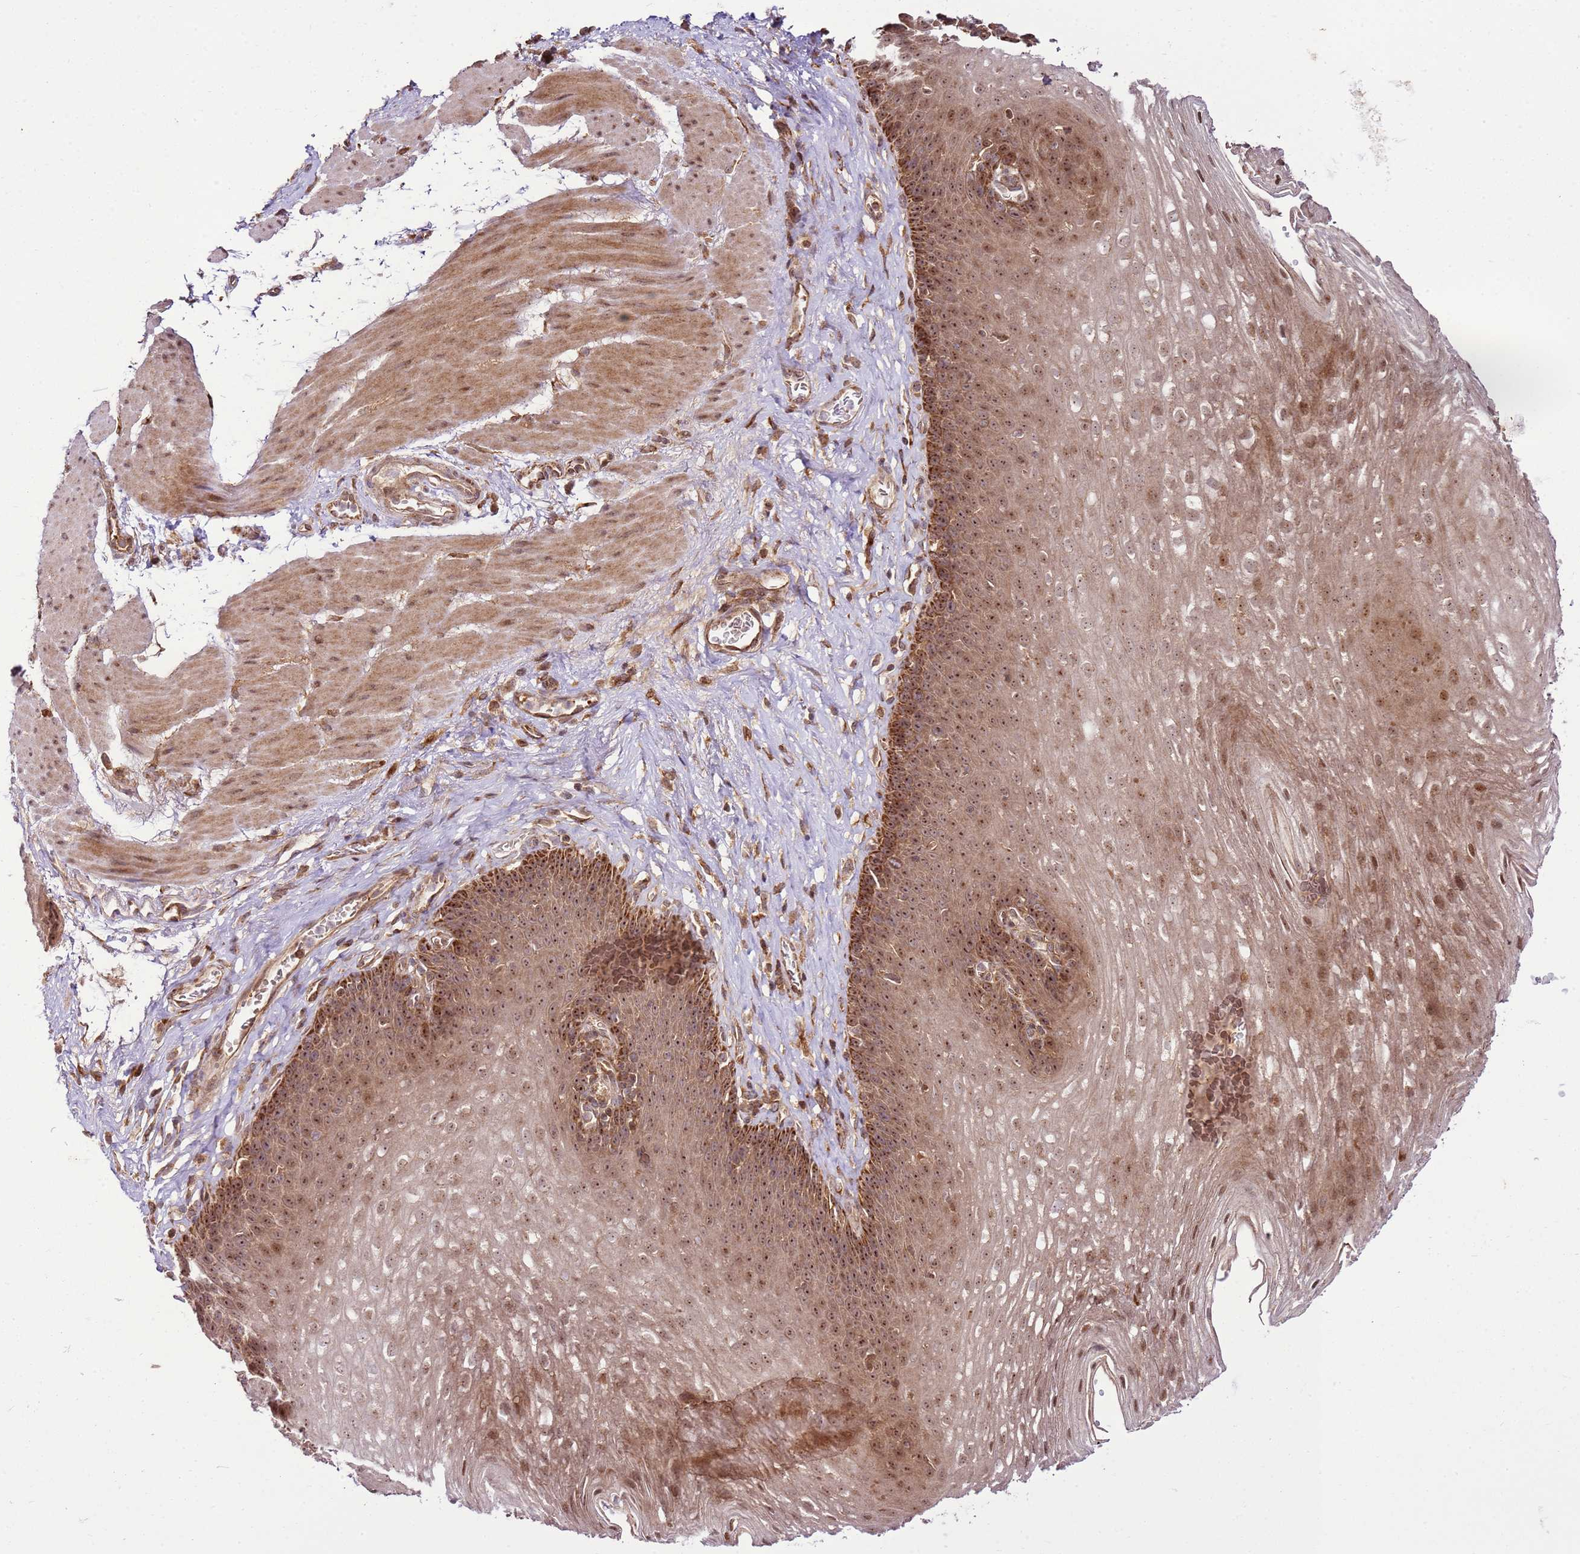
{"staining": {"intensity": "moderate", "quantity": ">75%", "location": "cytoplasmic/membranous,nuclear"}, "tissue": "esophagus", "cell_type": "Squamous epithelial cells", "image_type": "normal", "snomed": [{"axis": "morphology", "description": "Normal tissue, NOS"}, {"axis": "topography", "description": "Esophagus"}], "caption": "Brown immunohistochemical staining in normal human esophagus demonstrates moderate cytoplasmic/membranous,nuclear staining in about >75% of squamous epithelial cells.", "gene": "RASA3", "patient": {"sex": "female", "age": 66}}